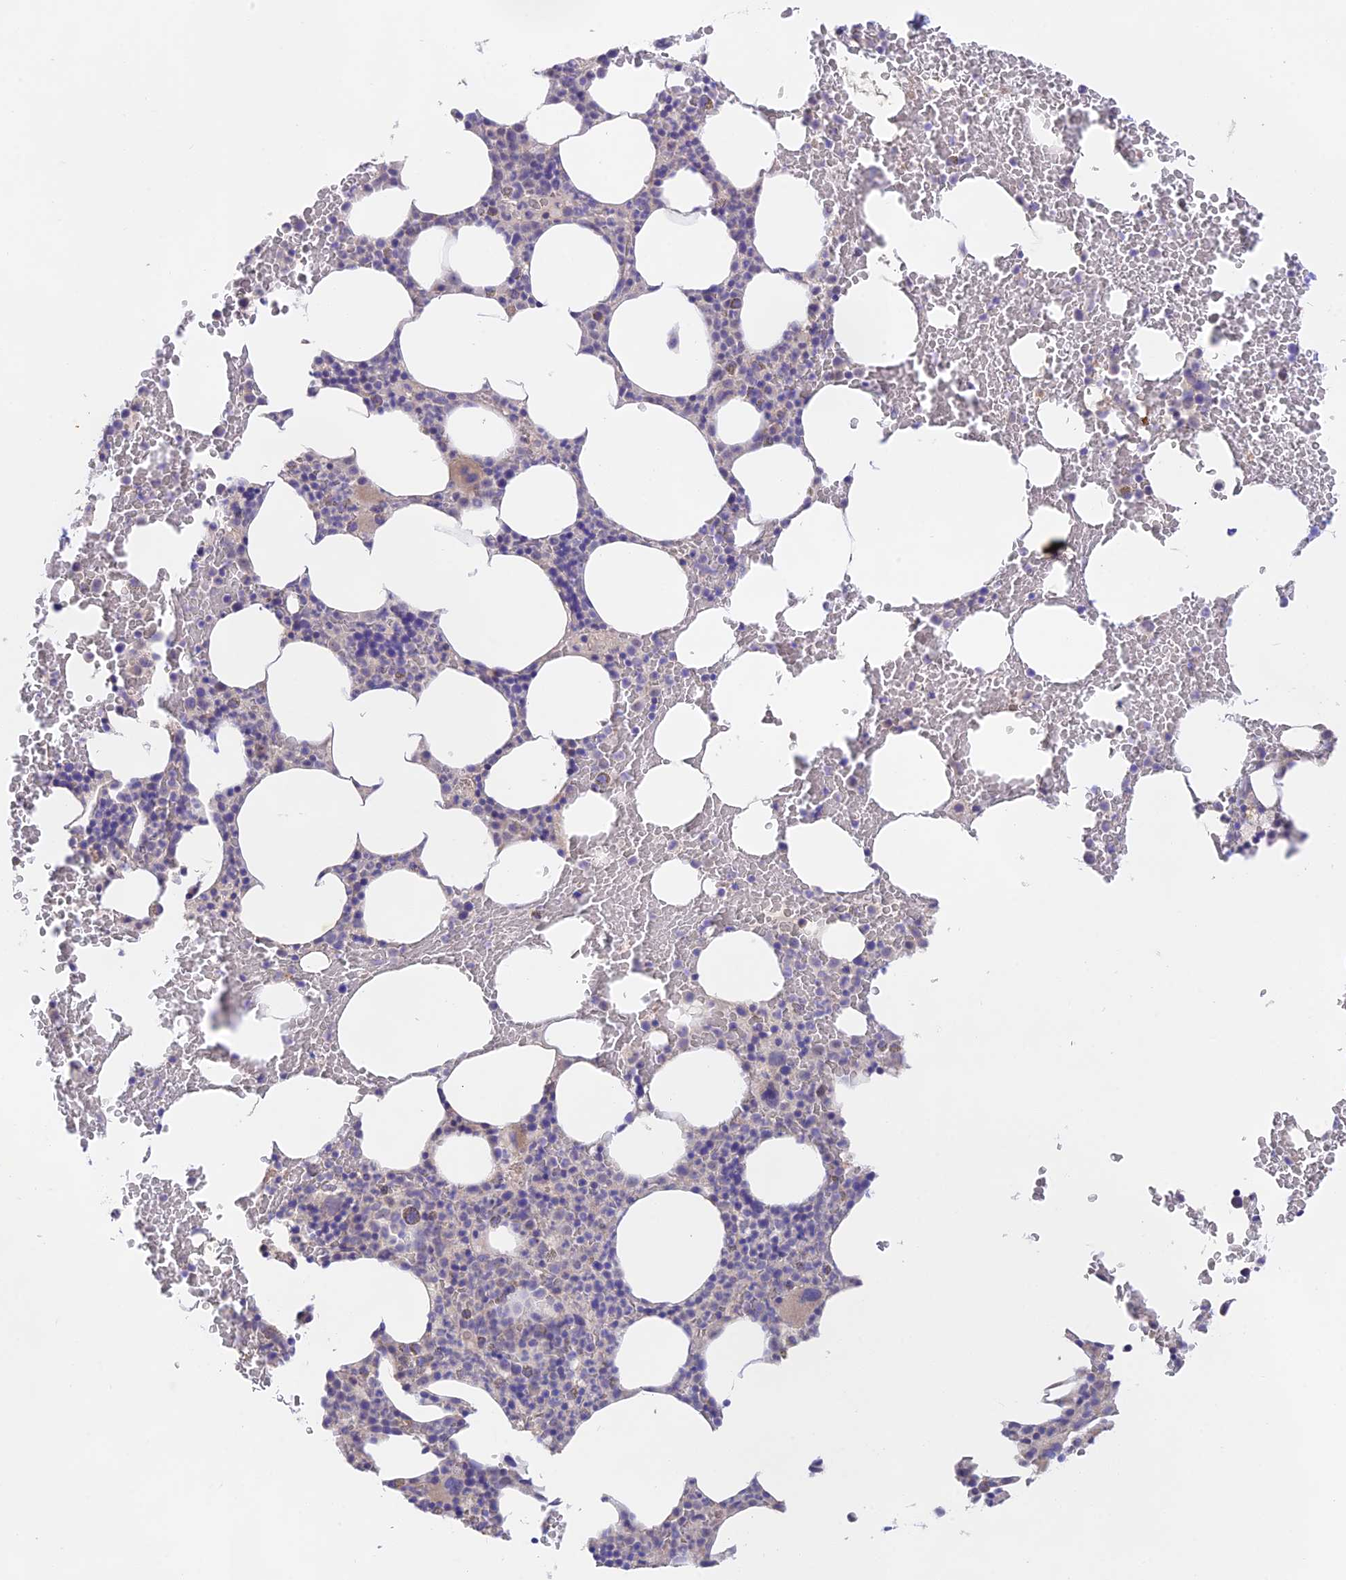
{"staining": {"intensity": "weak", "quantity": "<25%", "location": "cytoplasmic/membranous"}, "tissue": "bone marrow", "cell_type": "Hematopoietic cells", "image_type": "normal", "snomed": [{"axis": "morphology", "description": "Normal tissue, NOS"}, {"axis": "morphology", "description": "Inflammation, NOS"}, {"axis": "topography", "description": "Bone marrow"}], "caption": "The immunohistochemistry histopathology image has no significant staining in hematopoietic cells of bone marrow. (DAB IHC, high magnification).", "gene": "CAMSAP3", "patient": {"sex": "female", "age": 78}}